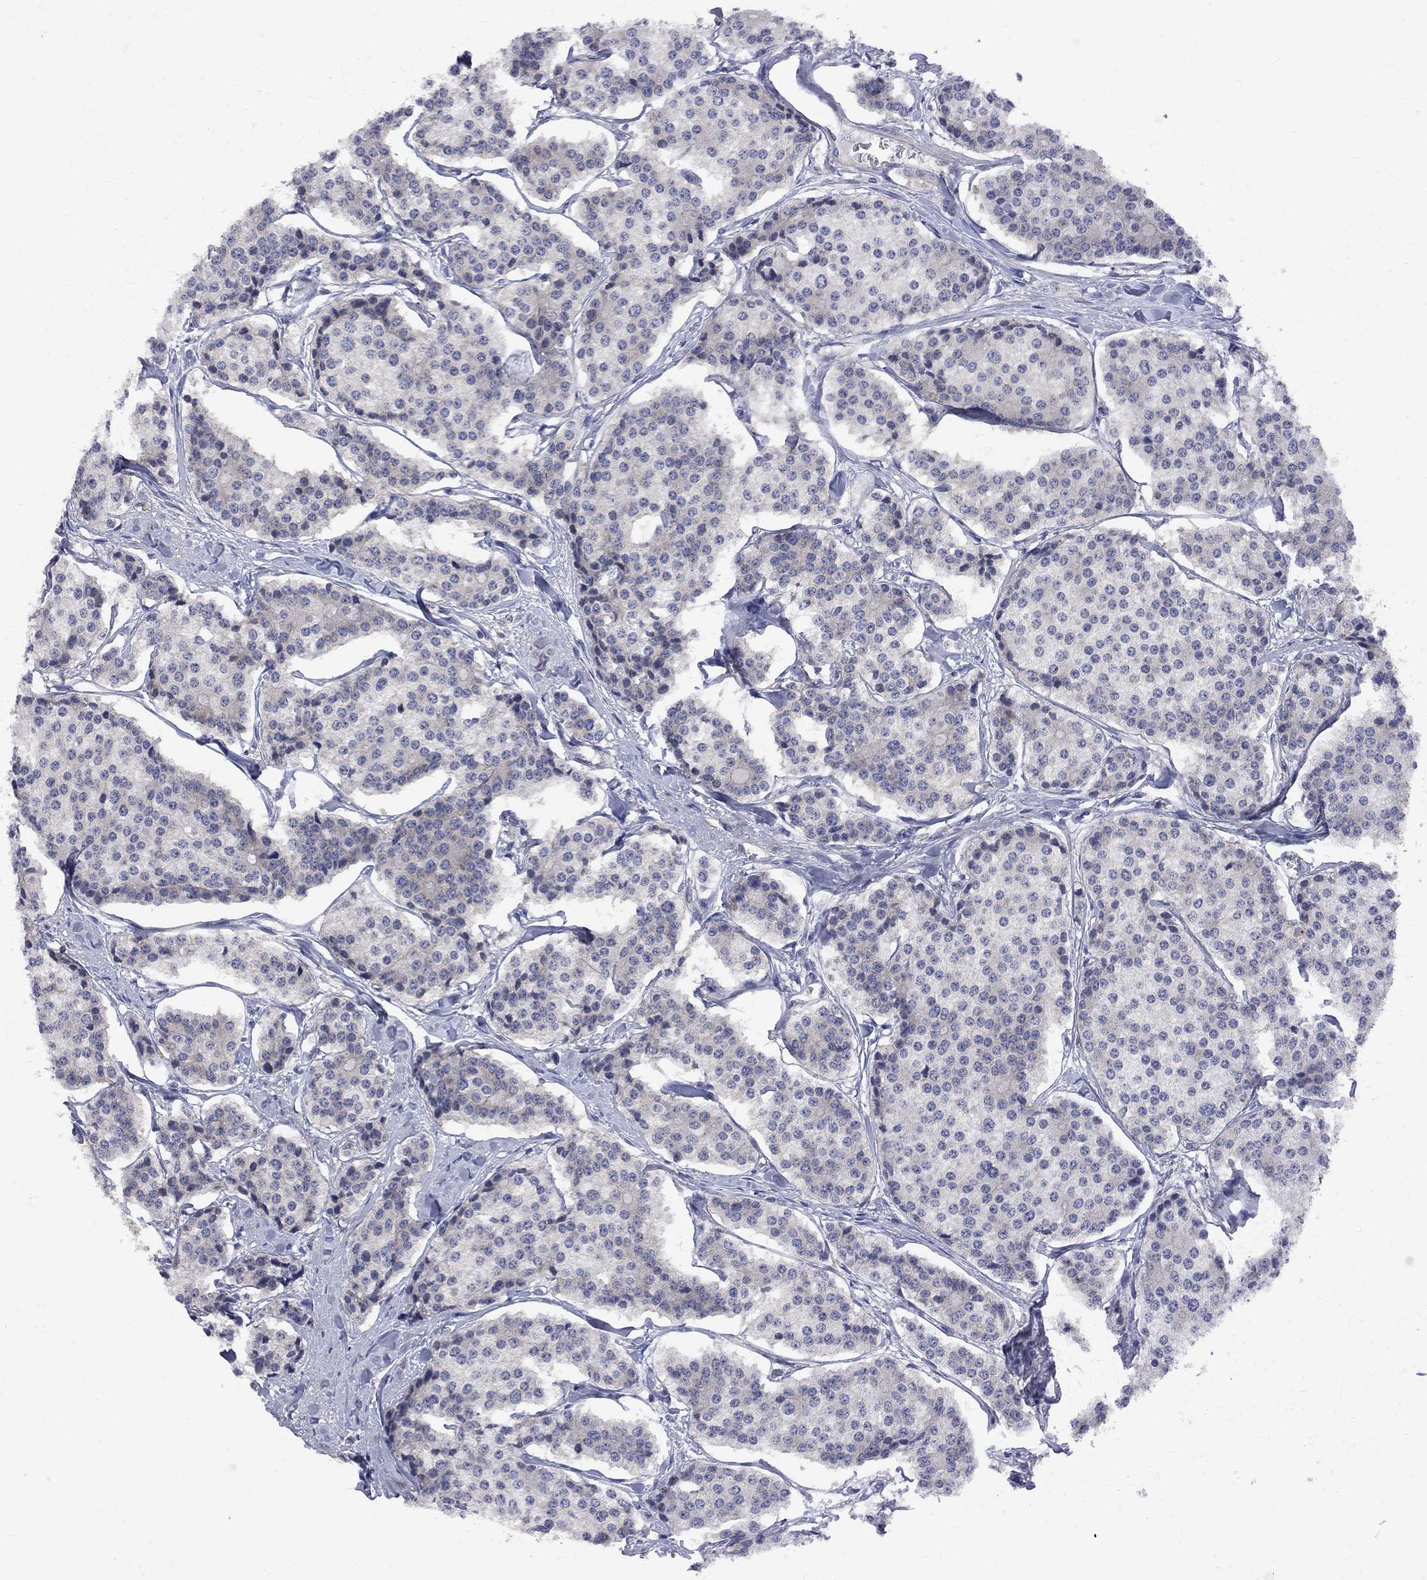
{"staining": {"intensity": "negative", "quantity": "none", "location": "none"}, "tissue": "carcinoid", "cell_type": "Tumor cells", "image_type": "cancer", "snomed": [{"axis": "morphology", "description": "Carcinoid, malignant, NOS"}, {"axis": "topography", "description": "Small intestine"}], "caption": "Carcinoid was stained to show a protein in brown. There is no significant expression in tumor cells.", "gene": "CNOT11", "patient": {"sex": "female", "age": 65}}